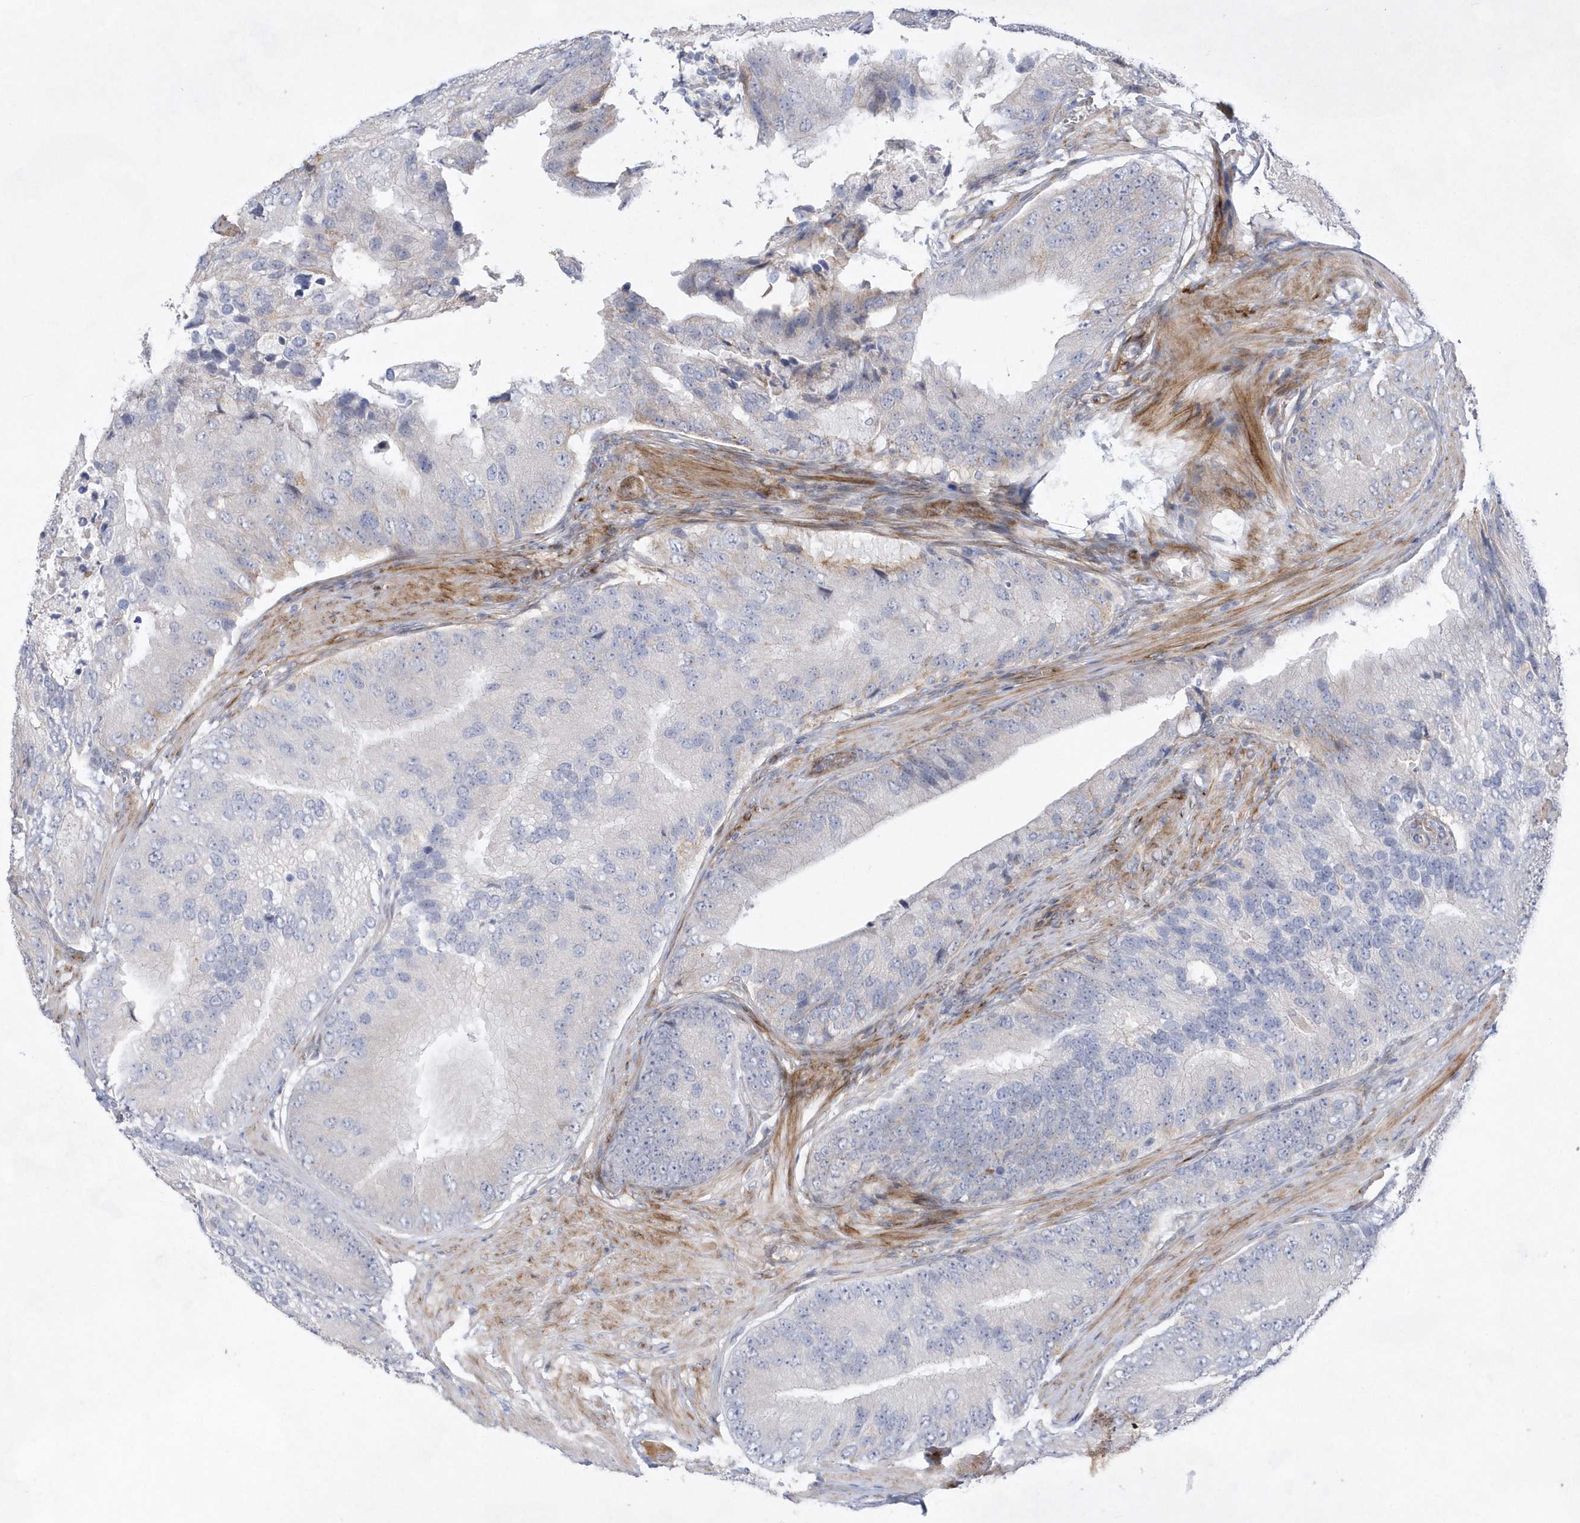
{"staining": {"intensity": "negative", "quantity": "none", "location": "none"}, "tissue": "prostate cancer", "cell_type": "Tumor cells", "image_type": "cancer", "snomed": [{"axis": "morphology", "description": "Adenocarcinoma, High grade"}, {"axis": "topography", "description": "Prostate"}], "caption": "High magnification brightfield microscopy of adenocarcinoma (high-grade) (prostate) stained with DAB (brown) and counterstained with hematoxylin (blue): tumor cells show no significant staining.", "gene": "TMEM132B", "patient": {"sex": "male", "age": 70}}